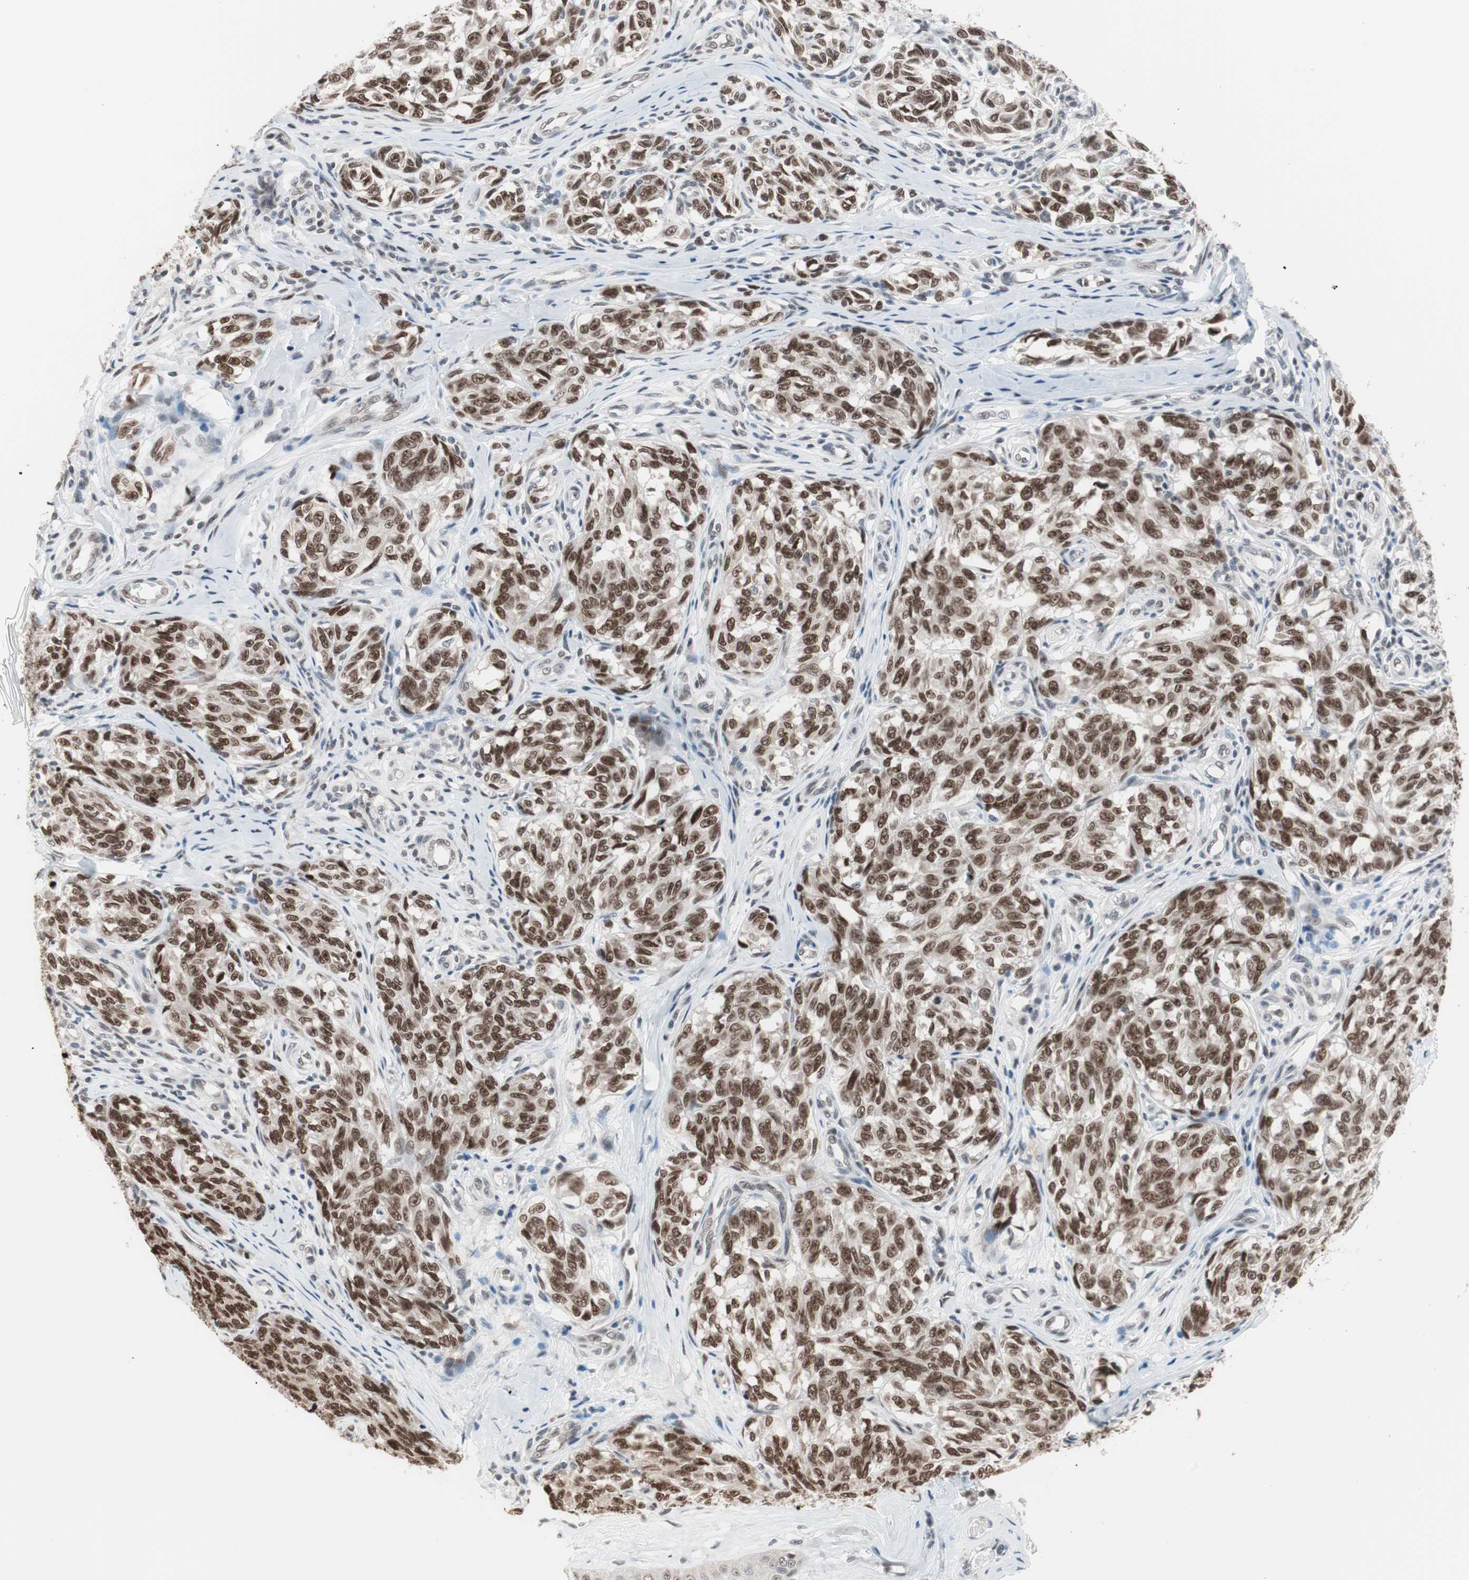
{"staining": {"intensity": "strong", "quantity": ">75%", "location": "nuclear"}, "tissue": "melanoma", "cell_type": "Tumor cells", "image_type": "cancer", "snomed": [{"axis": "morphology", "description": "Malignant melanoma, NOS"}, {"axis": "topography", "description": "Skin"}], "caption": "This micrograph reveals immunohistochemistry (IHC) staining of melanoma, with high strong nuclear positivity in about >75% of tumor cells.", "gene": "LIG3", "patient": {"sex": "female", "age": 64}}